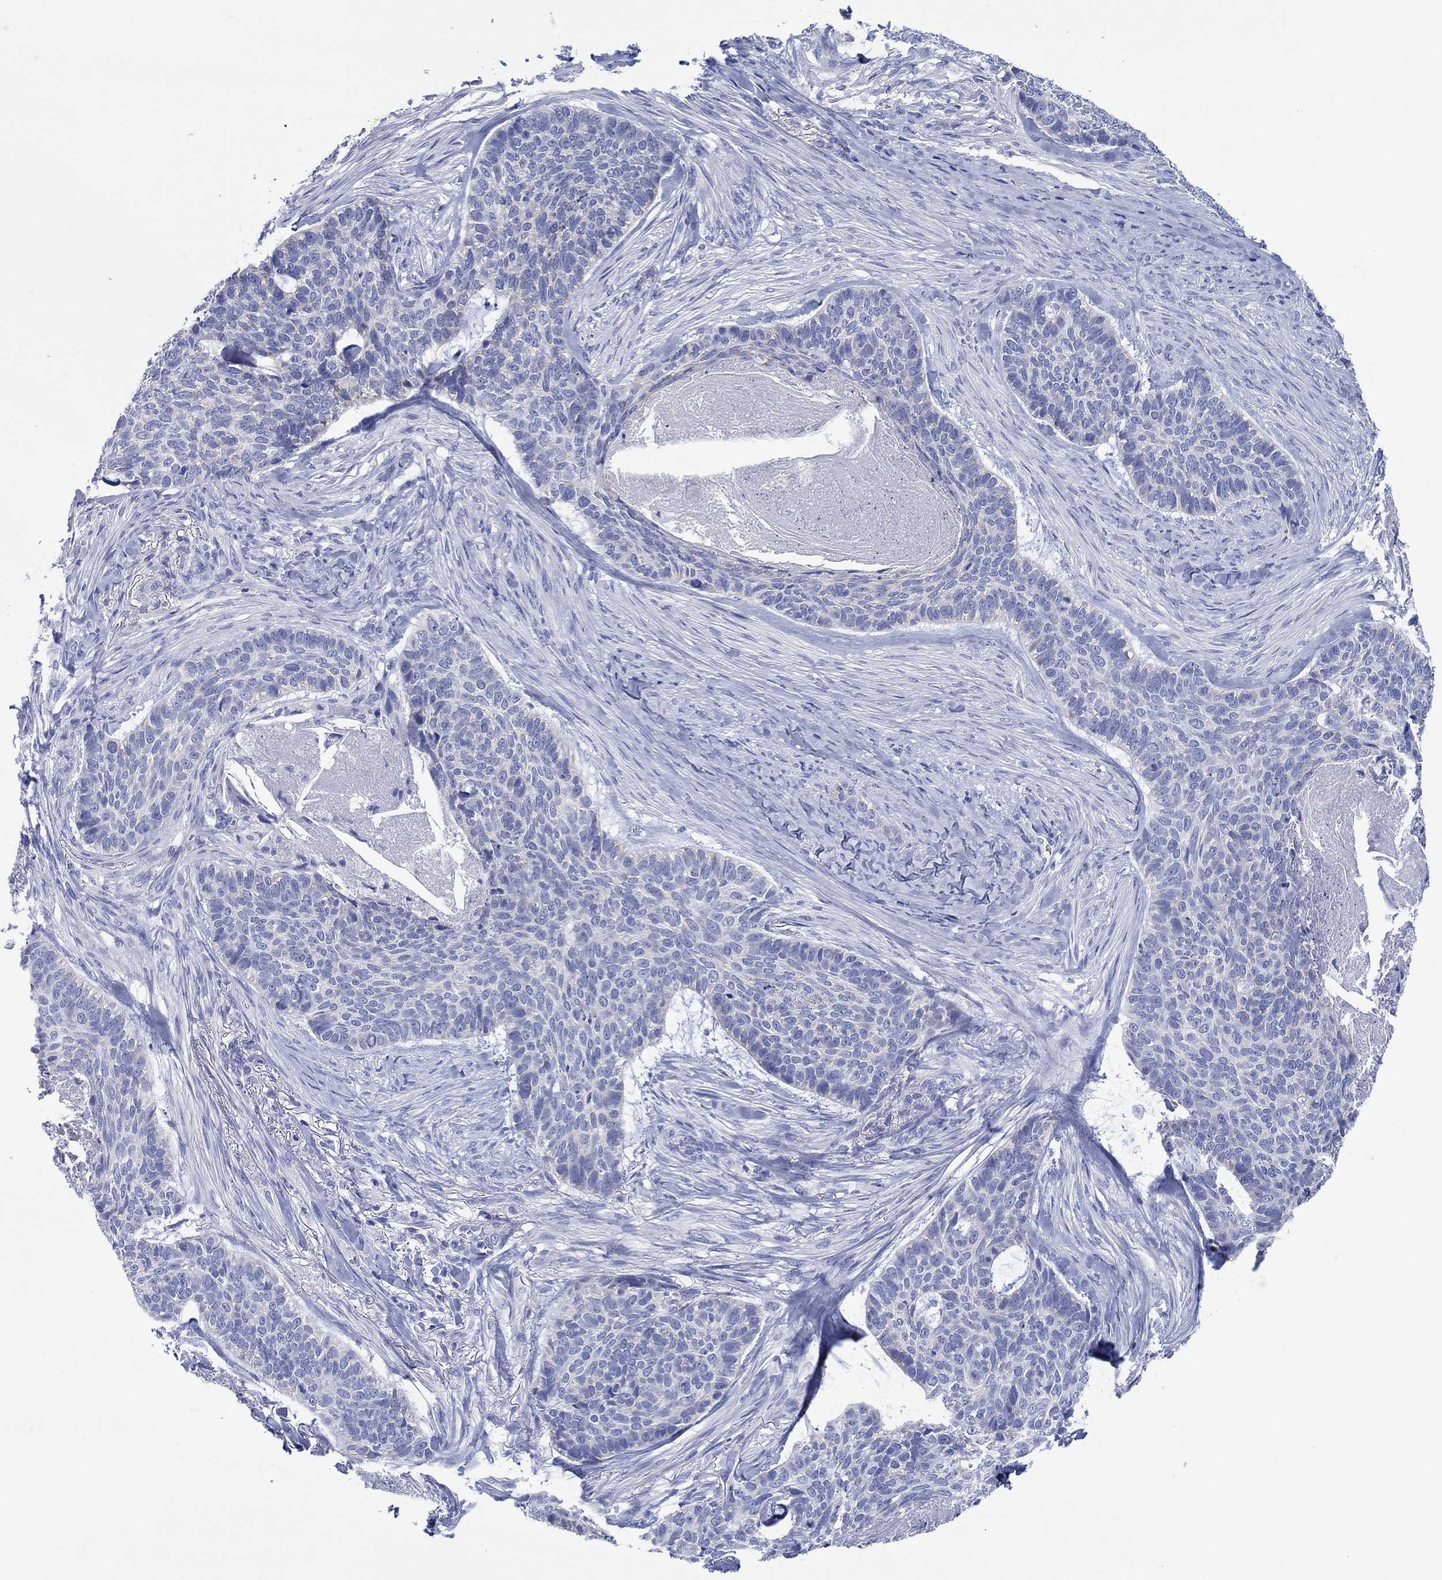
{"staining": {"intensity": "negative", "quantity": "none", "location": "none"}, "tissue": "skin cancer", "cell_type": "Tumor cells", "image_type": "cancer", "snomed": [{"axis": "morphology", "description": "Basal cell carcinoma"}, {"axis": "topography", "description": "Skin"}], "caption": "Immunohistochemistry image of human skin basal cell carcinoma stained for a protein (brown), which demonstrates no expression in tumor cells.", "gene": "HCRT", "patient": {"sex": "female", "age": 69}}